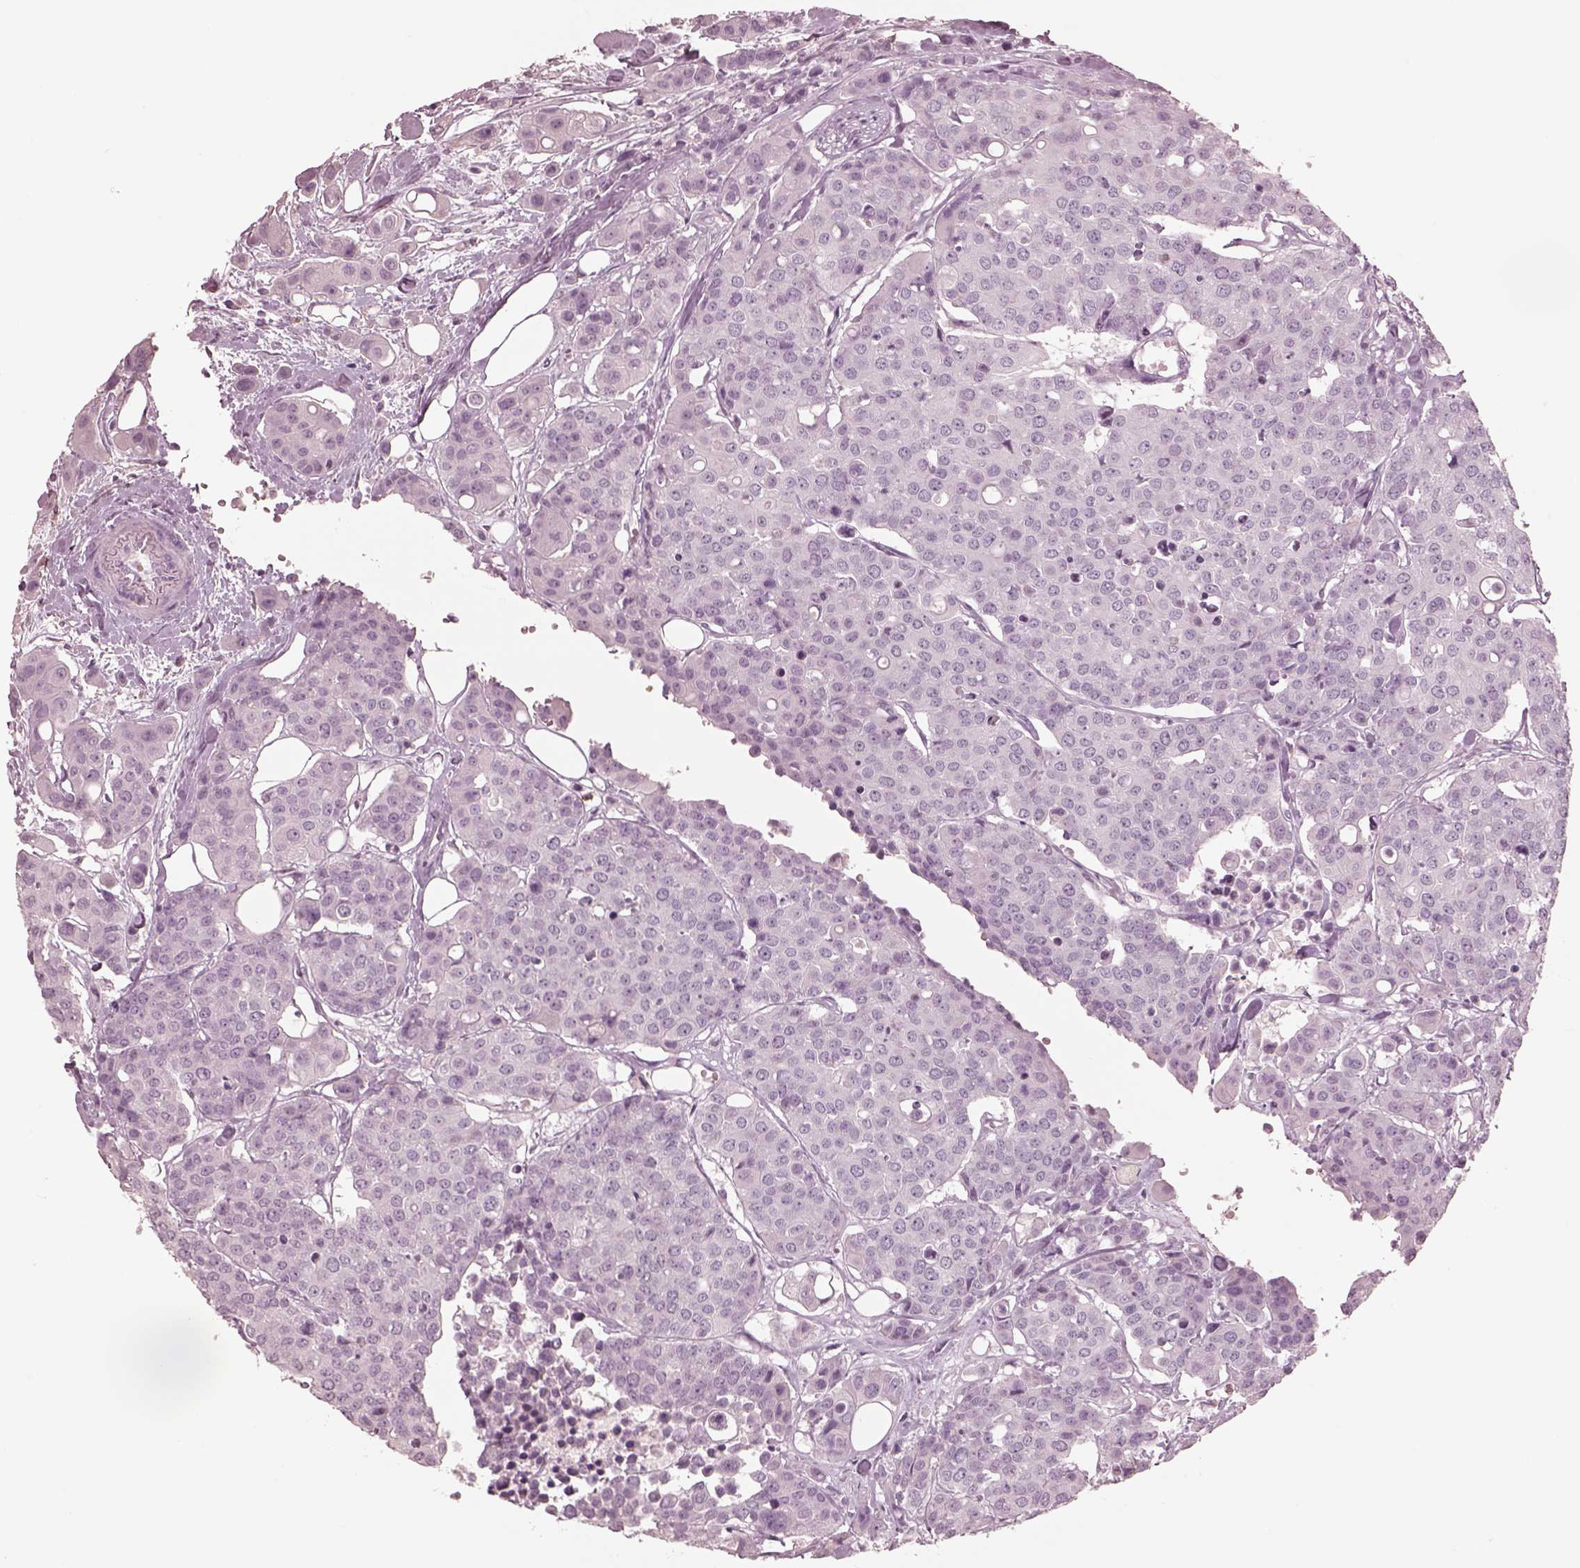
{"staining": {"intensity": "negative", "quantity": "none", "location": "none"}, "tissue": "carcinoid", "cell_type": "Tumor cells", "image_type": "cancer", "snomed": [{"axis": "morphology", "description": "Carcinoid, malignant, NOS"}, {"axis": "topography", "description": "Colon"}], "caption": "This histopathology image is of carcinoid (malignant) stained with IHC to label a protein in brown with the nuclei are counter-stained blue. There is no positivity in tumor cells.", "gene": "PDCD1", "patient": {"sex": "male", "age": 81}}